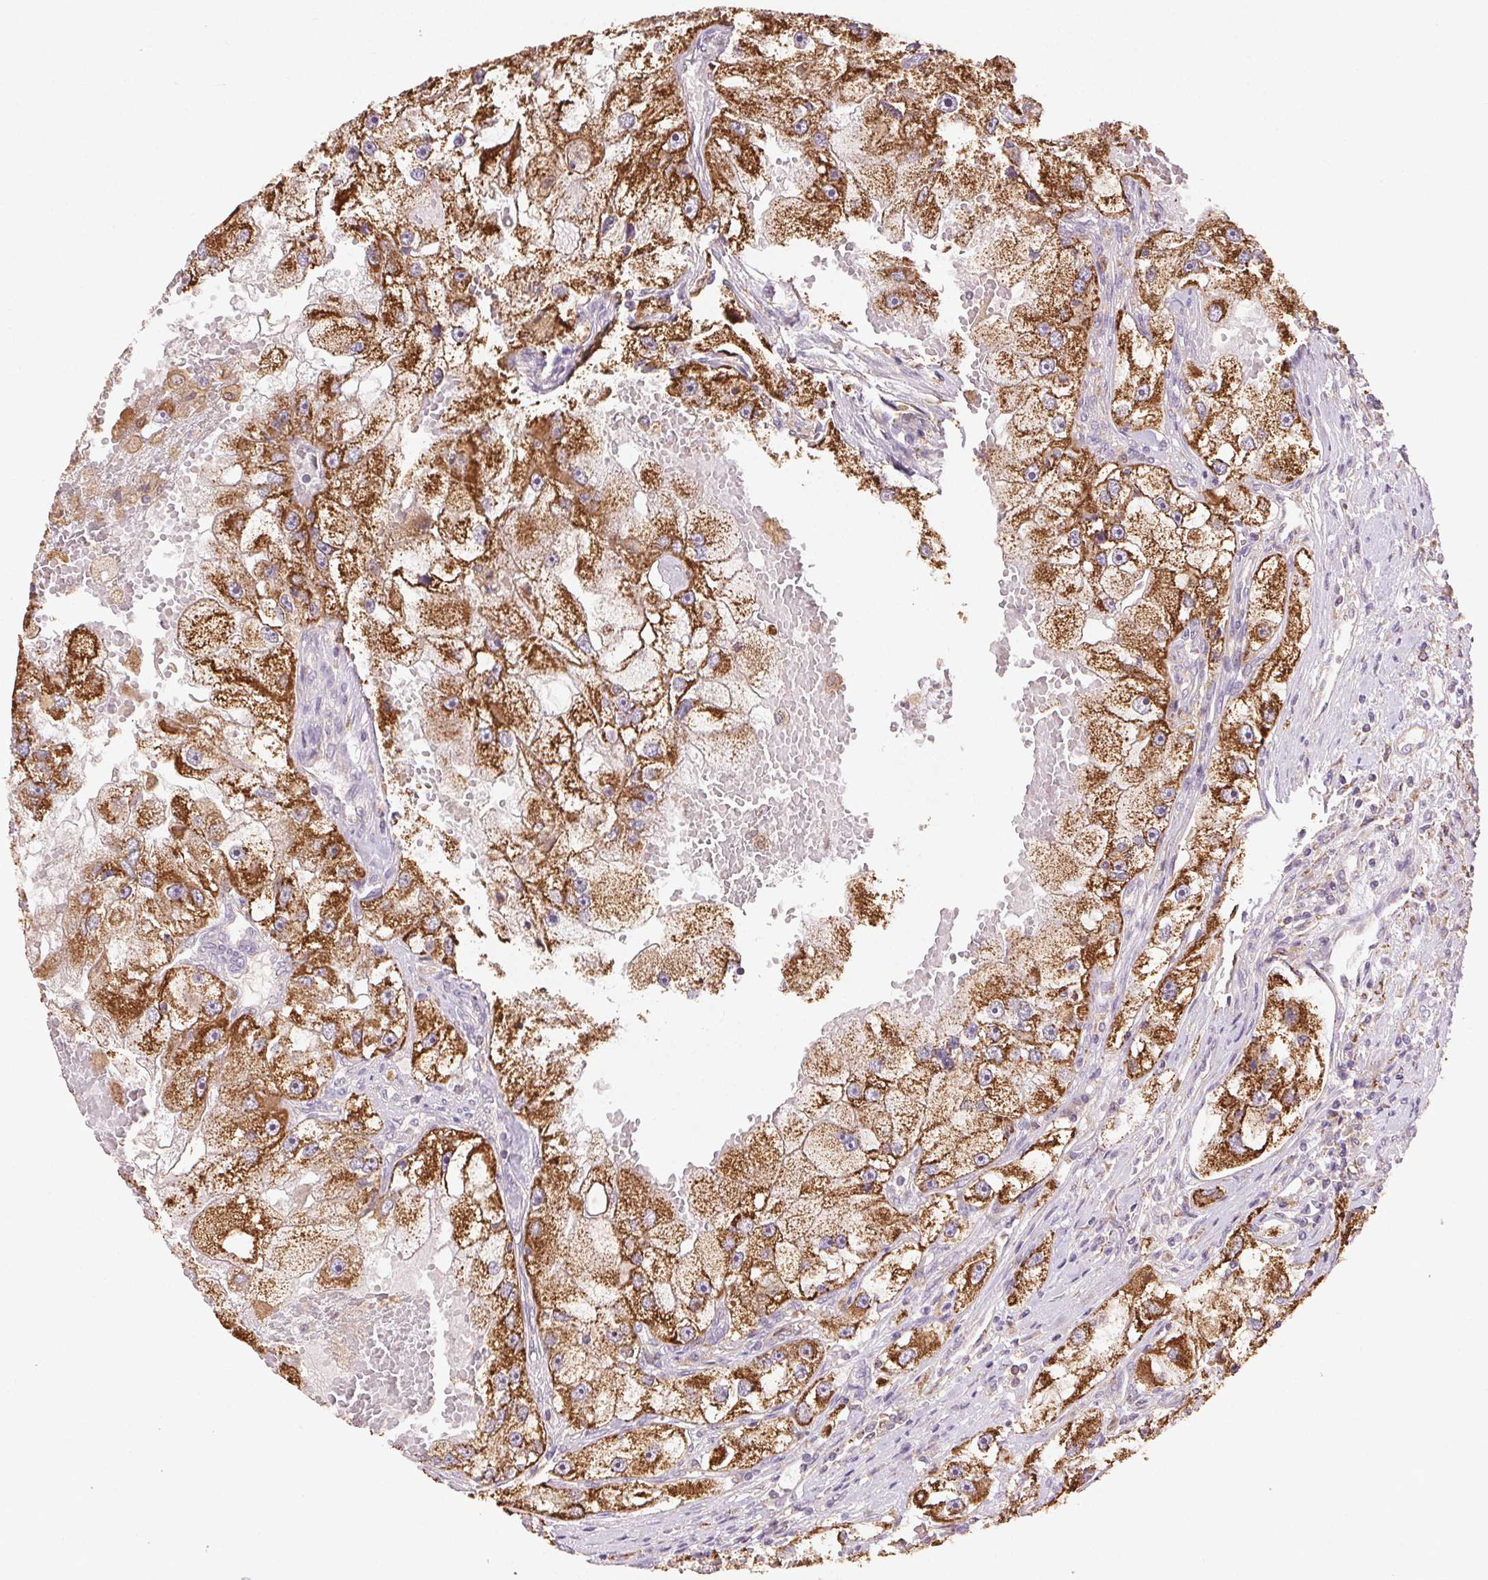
{"staining": {"intensity": "strong", "quantity": ">75%", "location": "cytoplasmic/membranous"}, "tissue": "renal cancer", "cell_type": "Tumor cells", "image_type": "cancer", "snomed": [{"axis": "morphology", "description": "Adenocarcinoma, NOS"}, {"axis": "topography", "description": "Kidney"}], "caption": "A photomicrograph showing strong cytoplasmic/membranous expression in about >75% of tumor cells in renal adenocarcinoma, as visualized by brown immunohistochemical staining.", "gene": "FNBP1L", "patient": {"sex": "male", "age": 63}}